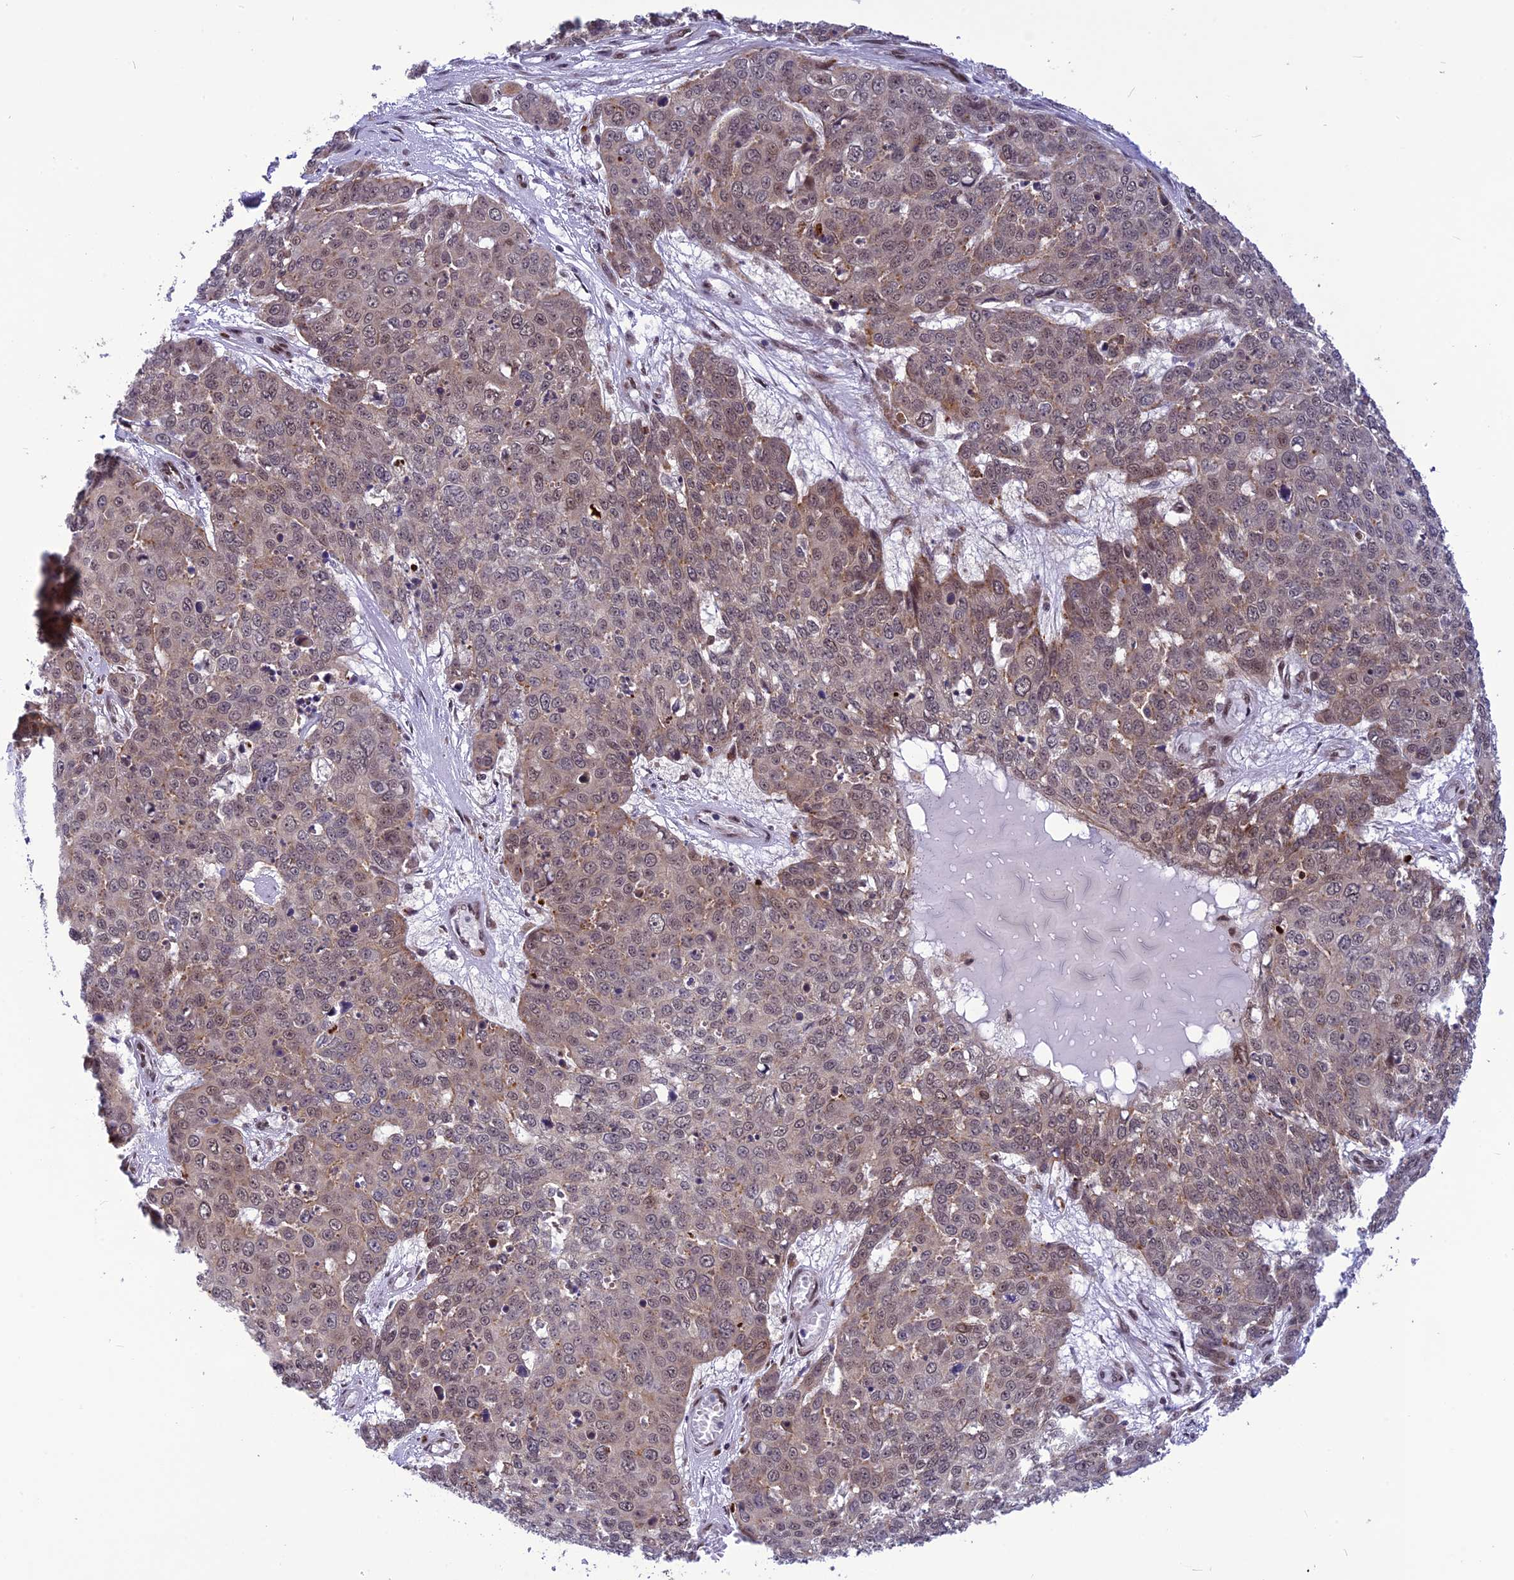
{"staining": {"intensity": "moderate", "quantity": "25%-75%", "location": "nuclear"}, "tissue": "skin cancer", "cell_type": "Tumor cells", "image_type": "cancer", "snomed": [{"axis": "morphology", "description": "Squamous cell carcinoma, NOS"}, {"axis": "topography", "description": "Skin"}], "caption": "Squamous cell carcinoma (skin) tissue displays moderate nuclear staining in about 25%-75% of tumor cells", "gene": "RTRAF", "patient": {"sex": "male", "age": 71}}